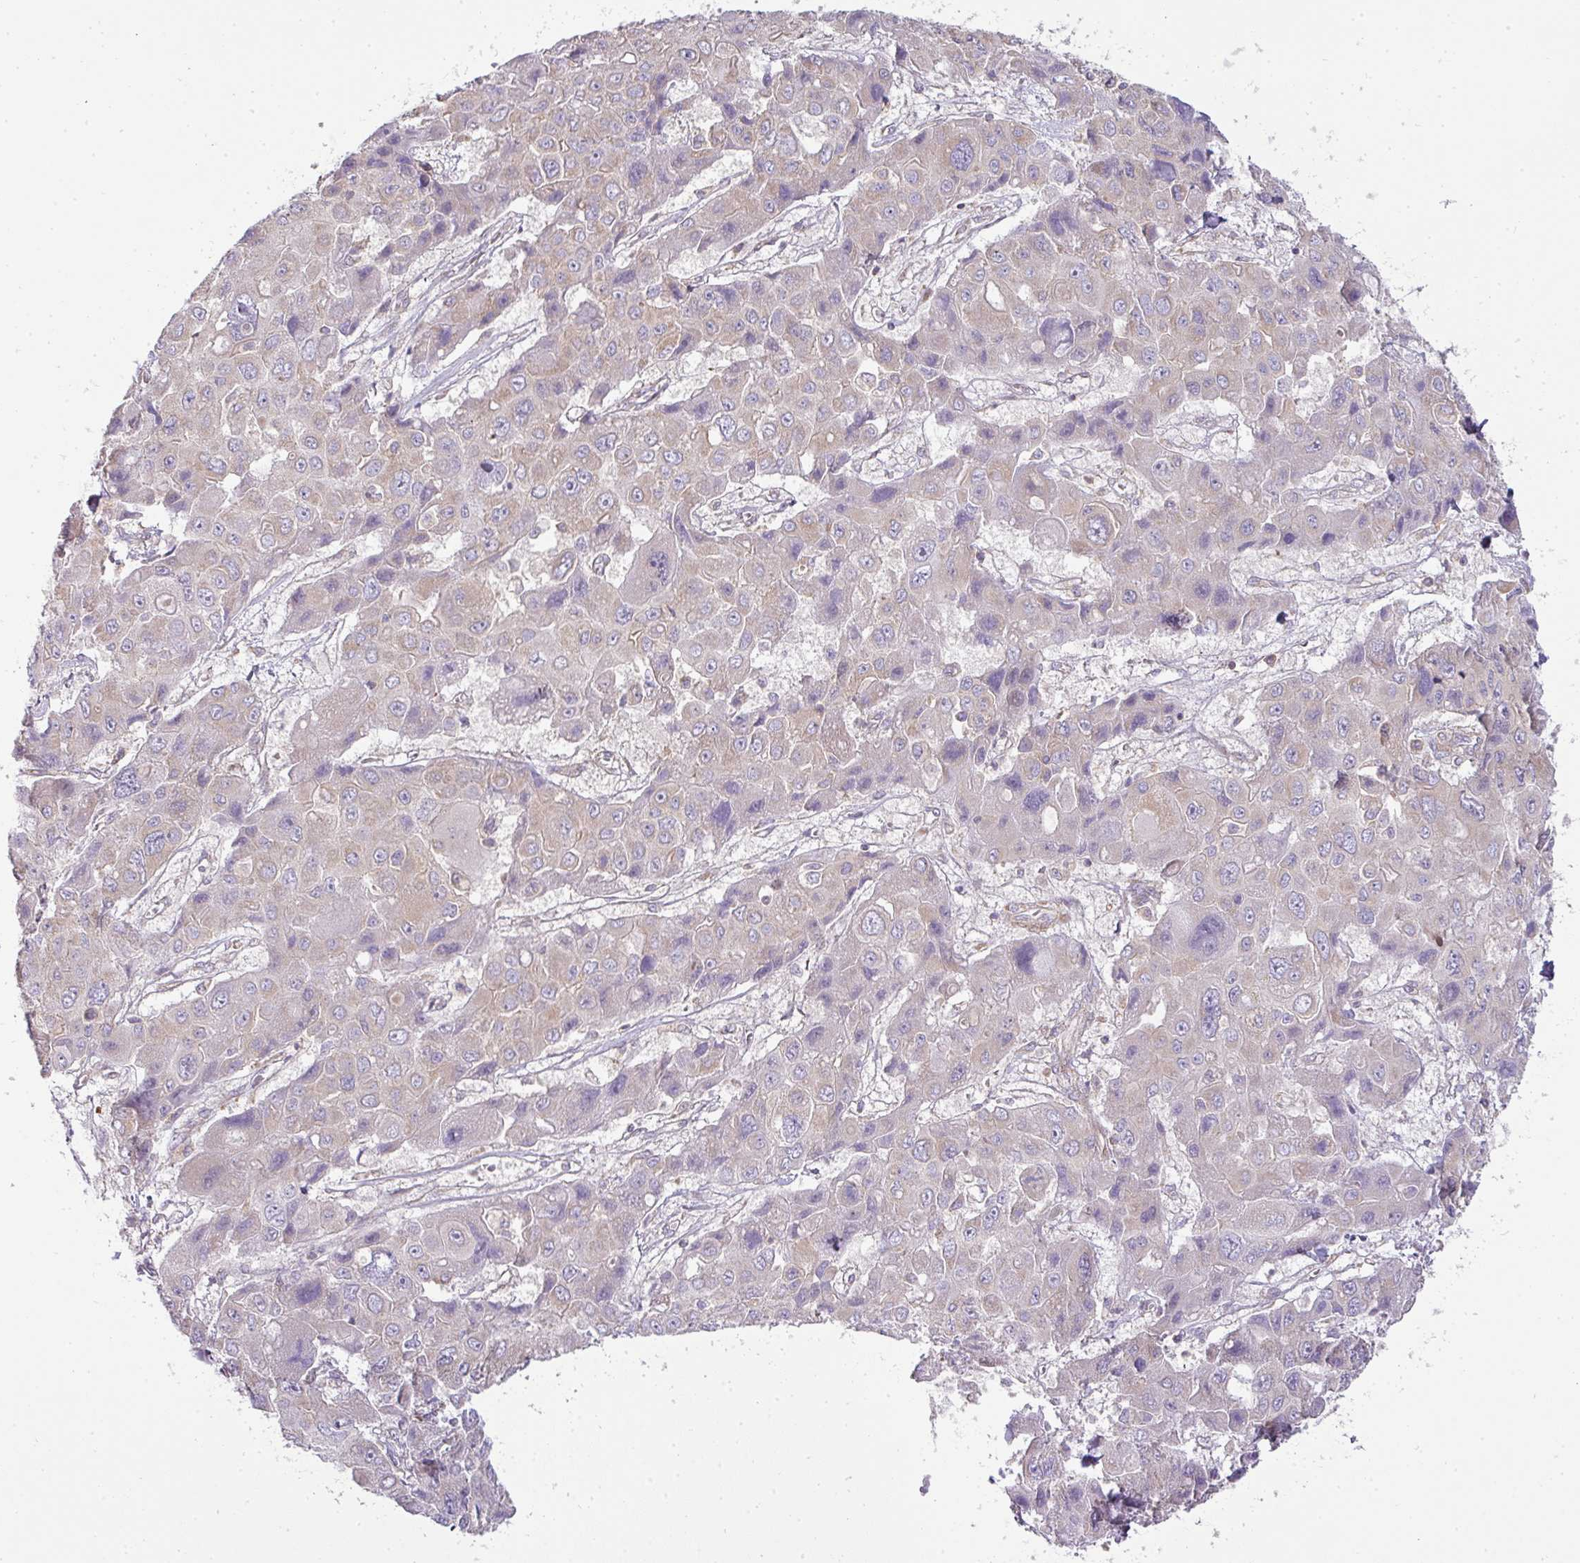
{"staining": {"intensity": "negative", "quantity": "none", "location": "none"}, "tissue": "liver cancer", "cell_type": "Tumor cells", "image_type": "cancer", "snomed": [{"axis": "morphology", "description": "Cholangiocarcinoma"}, {"axis": "topography", "description": "Liver"}], "caption": "This is an immunohistochemistry (IHC) photomicrograph of human cholangiocarcinoma (liver). There is no expression in tumor cells.", "gene": "ZNF211", "patient": {"sex": "male", "age": 67}}